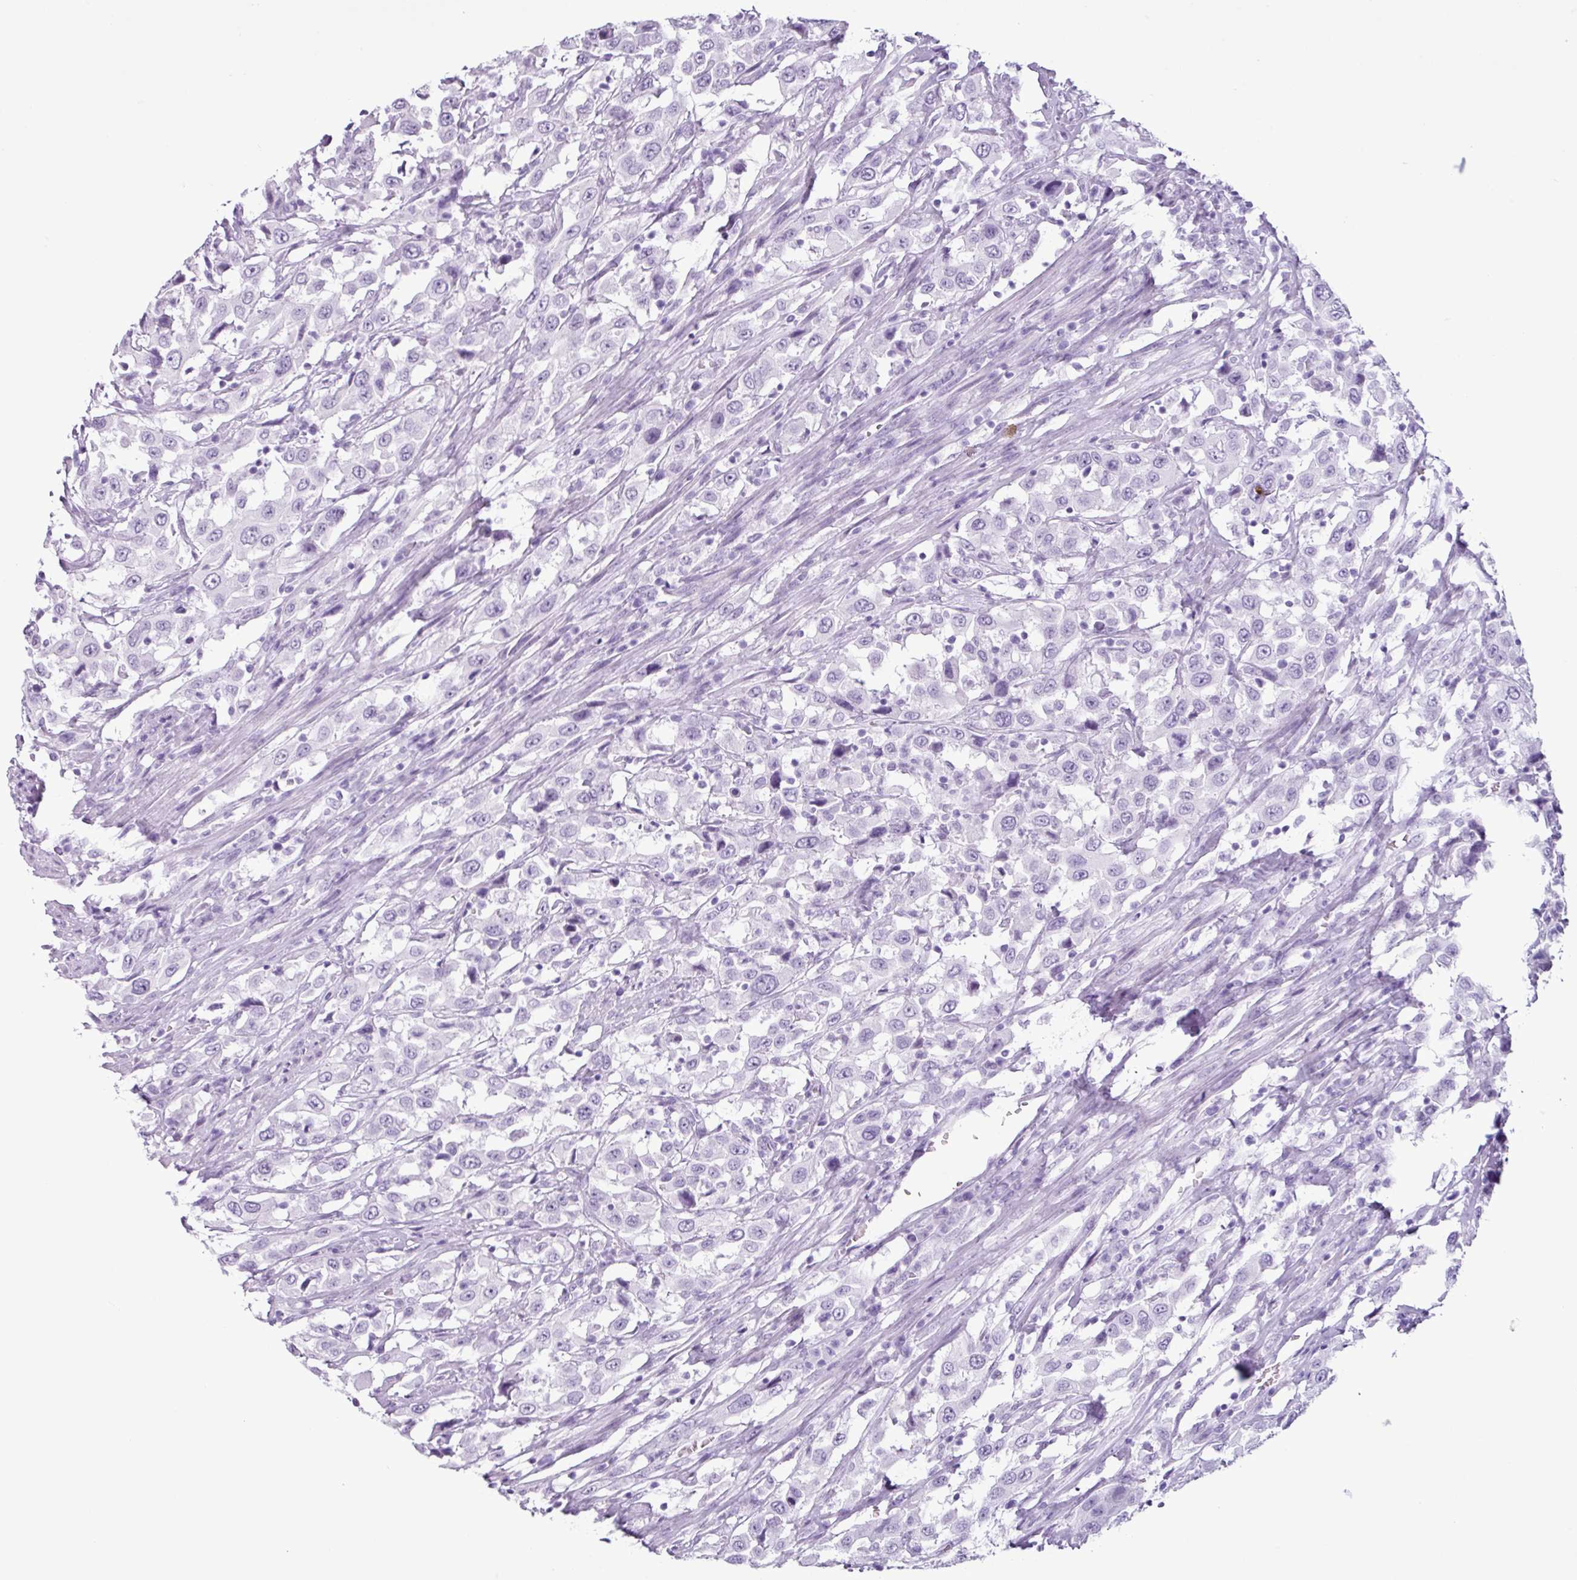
{"staining": {"intensity": "negative", "quantity": "none", "location": "none"}, "tissue": "urothelial cancer", "cell_type": "Tumor cells", "image_type": "cancer", "snomed": [{"axis": "morphology", "description": "Urothelial carcinoma, High grade"}, {"axis": "topography", "description": "Urinary bladder"}], "caption": "High power microscopy image of an IHC histopathology image of urothelial cancer, revealing no significant staining in tumor cells. Brightfield microscopy of IHC stained with DAB (brown) and hematoxylin (blue), captured at high magnification.", "gene": "SCT", "patient": {"sex": "male", "age": 61}}